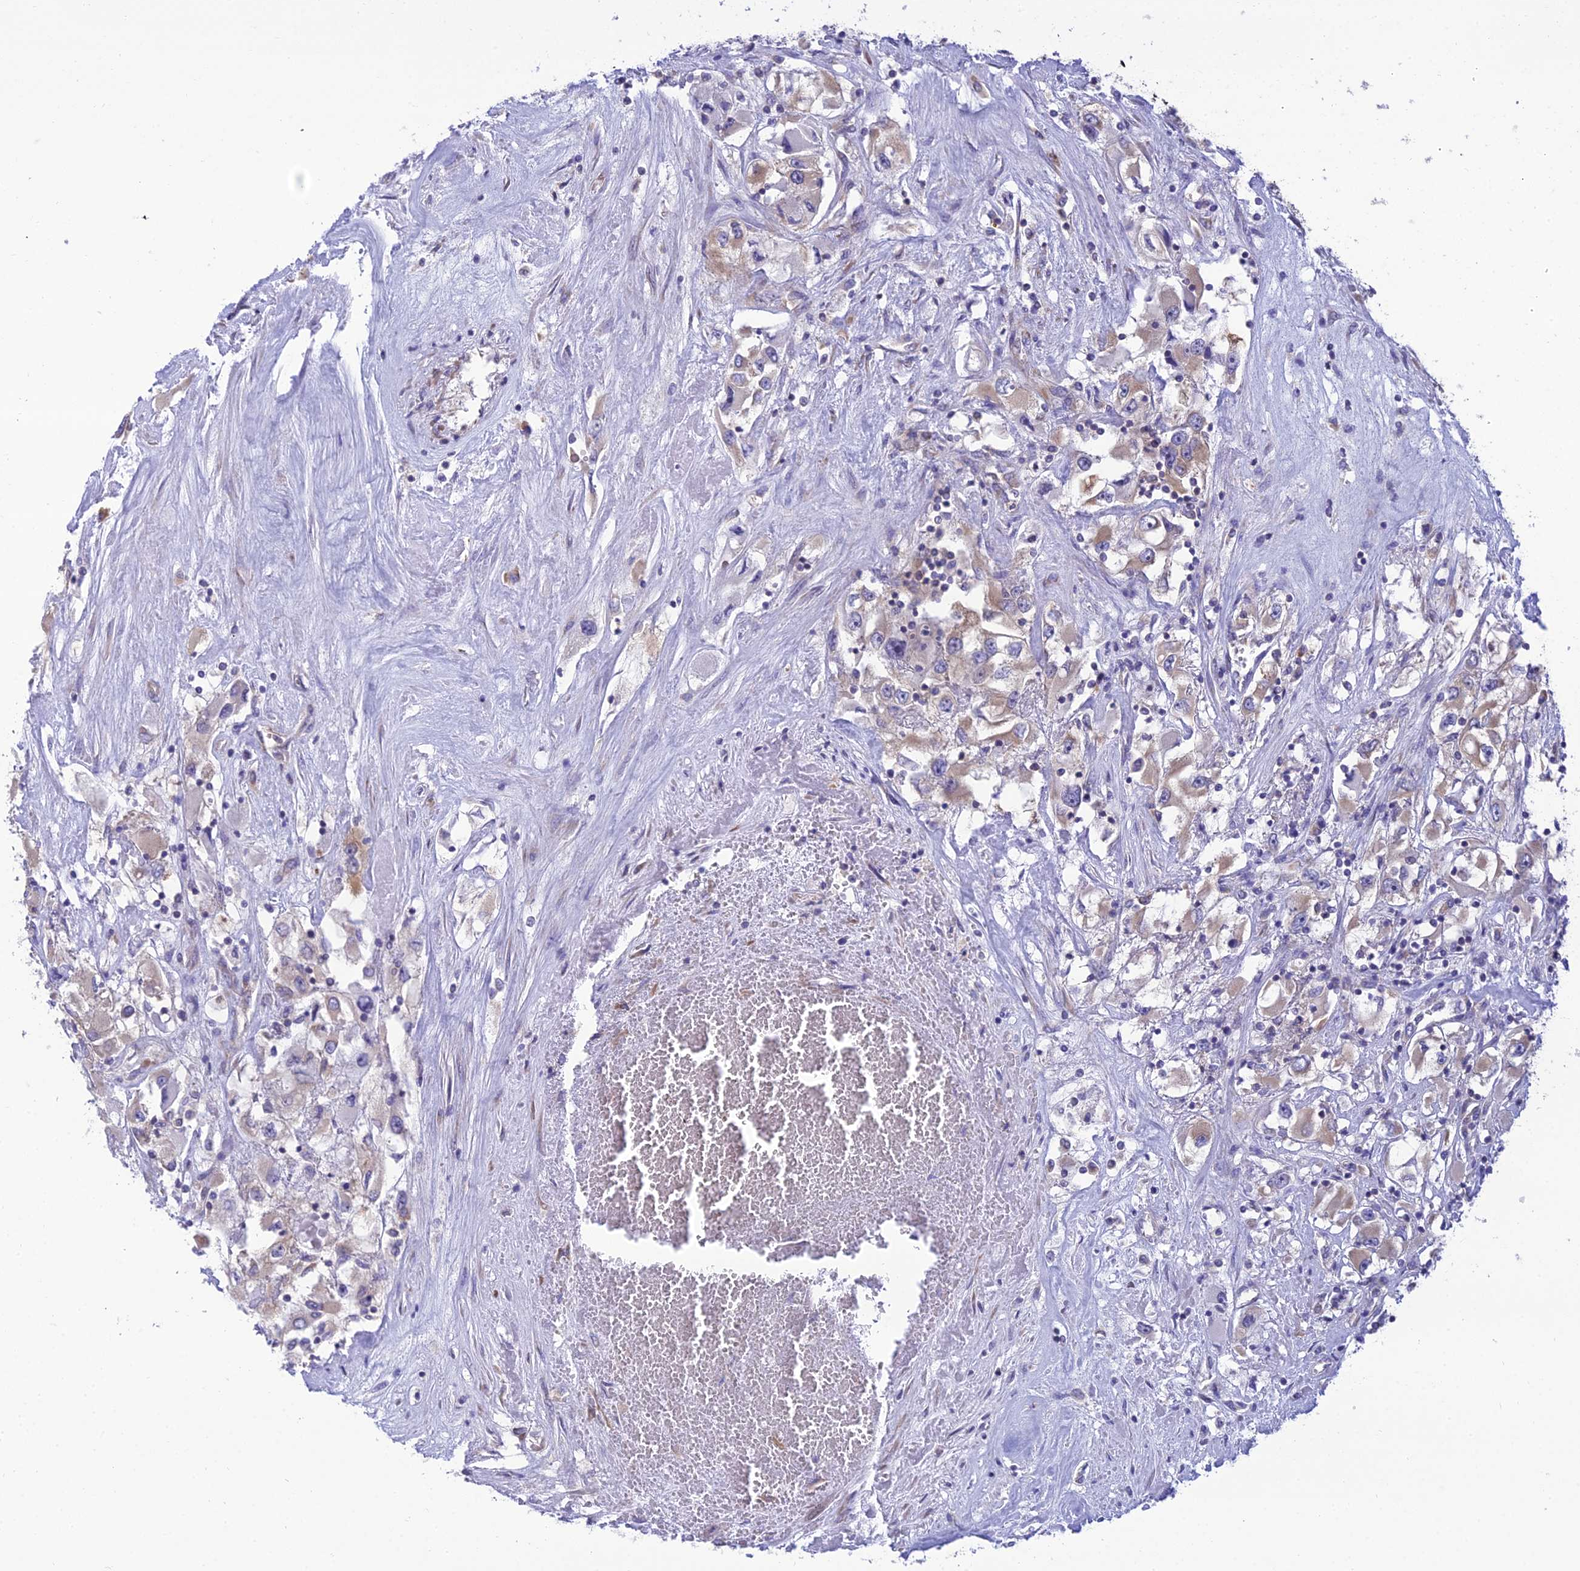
{"staining": {"intensity": "weak", "quantity": ">75%", "location": "cytoplasmic/membranous"}, "tissue": "renal cancer", "cell_type": "Tumor cells", "image_type": "cancer", "snomed": [{"axis": "morphology", "description": "Adenocarcinoma, NOS"}, {"axis": "topography", "description": "Kidney"}], "caption": "Adenocarcinoma (renal) stained with a protein marker displays weak staining in tumor cells.", "gene": "CLCN7", "patient": {"sex": "female", "age": 52}}